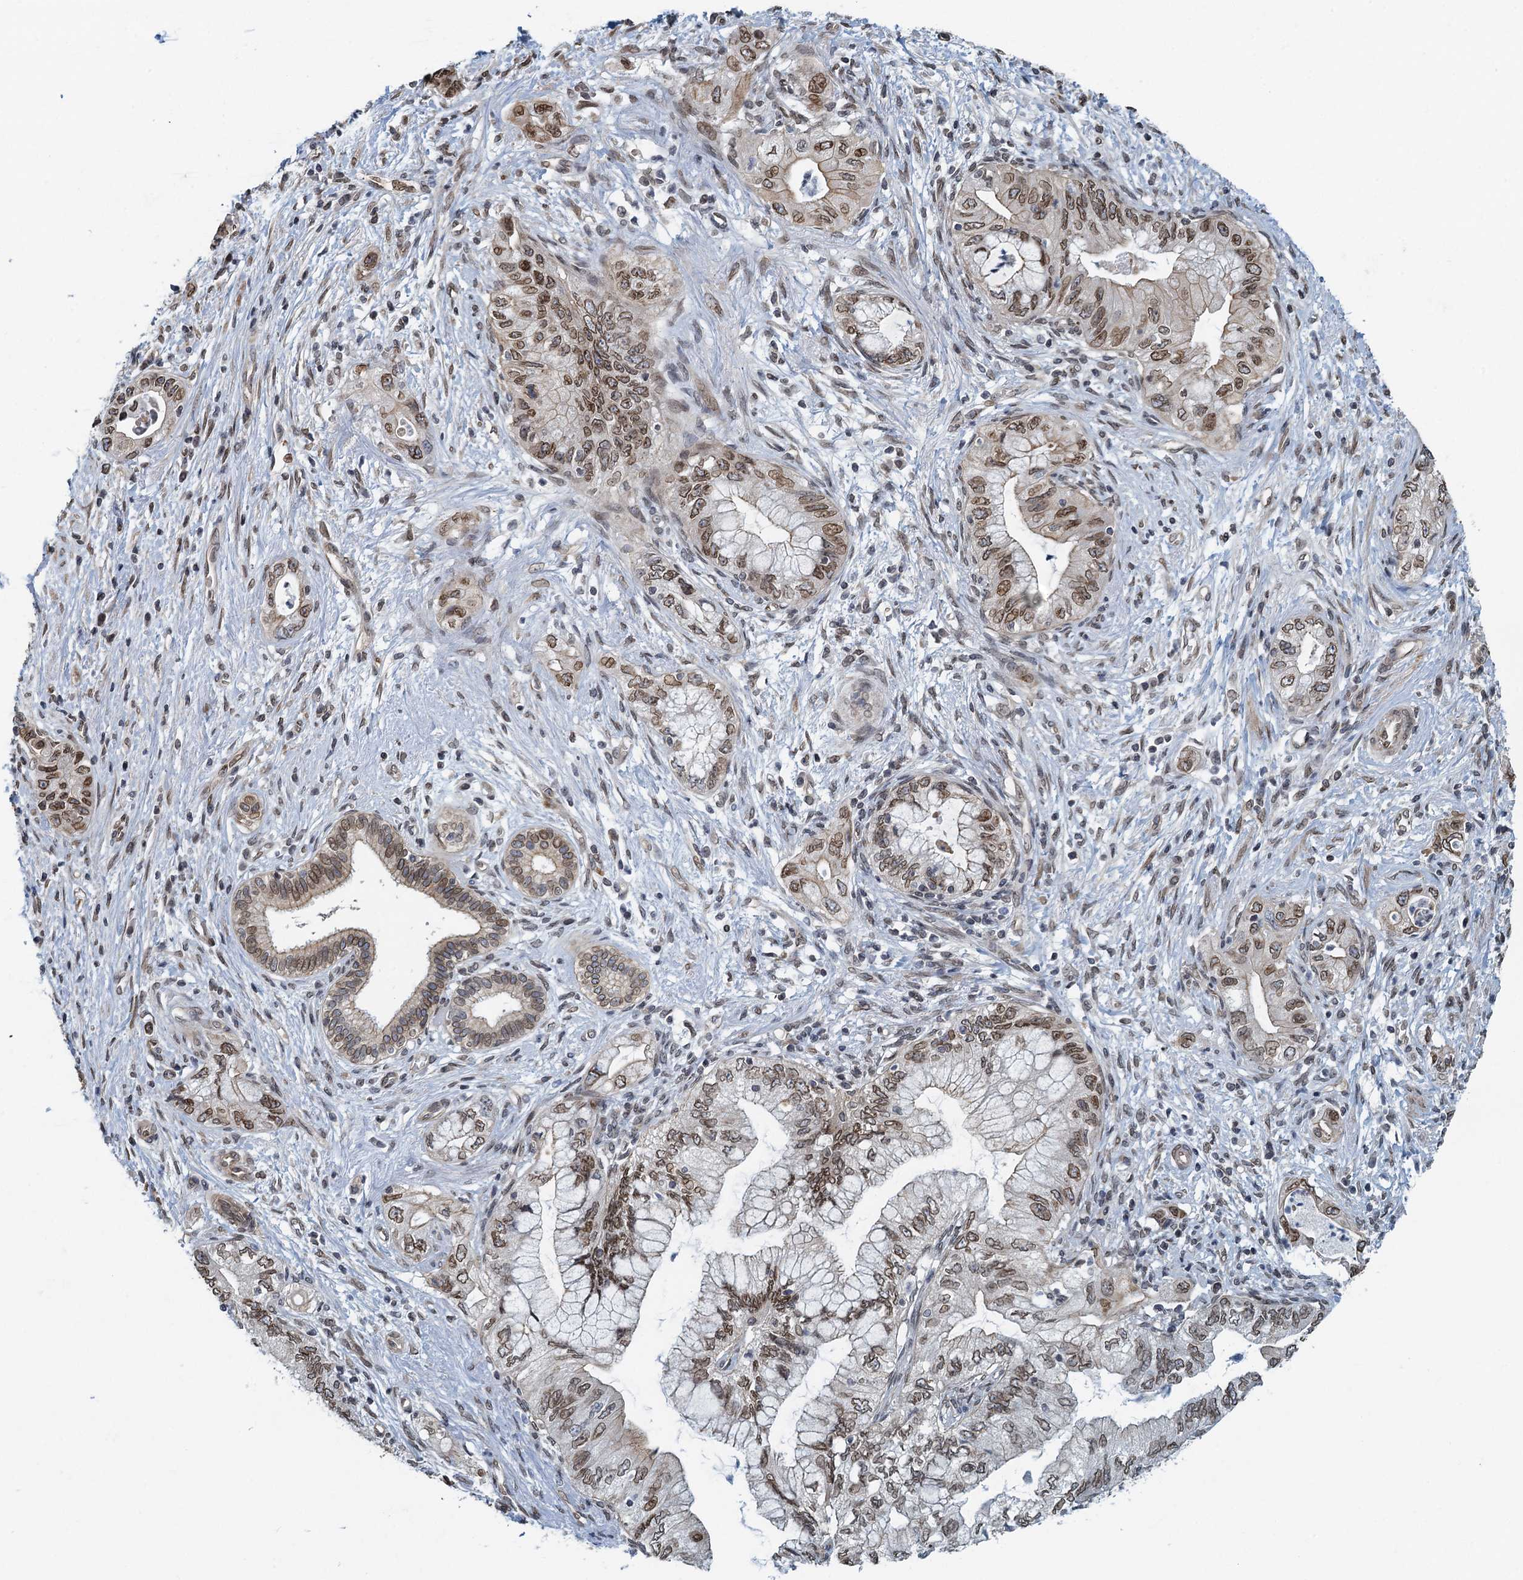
{"staining": {"intensity": "moderate", "quantity": ">75%", "location": "cytoplasmic/membranous,nuclear"}, "tissue": "pancreatic cancer", "cell_type": "Tumor cells", "image_type": "cancer", "snomed": [{"axis": "morphology", "description": "Adenocarcinoma, NOS"}, {"axis": "topography", "description": "Pancreas"}], "caption": "Pancreatic adenocarcinoma stained with DAB immunohistochemistry (IHC) reveals medium levels of moderate cytoplasmic/membranous and nuclear expression in approximately >75% of tumor cells.", "gene": "CCDC34", "patient": {"sex": "female", "age": 73}}